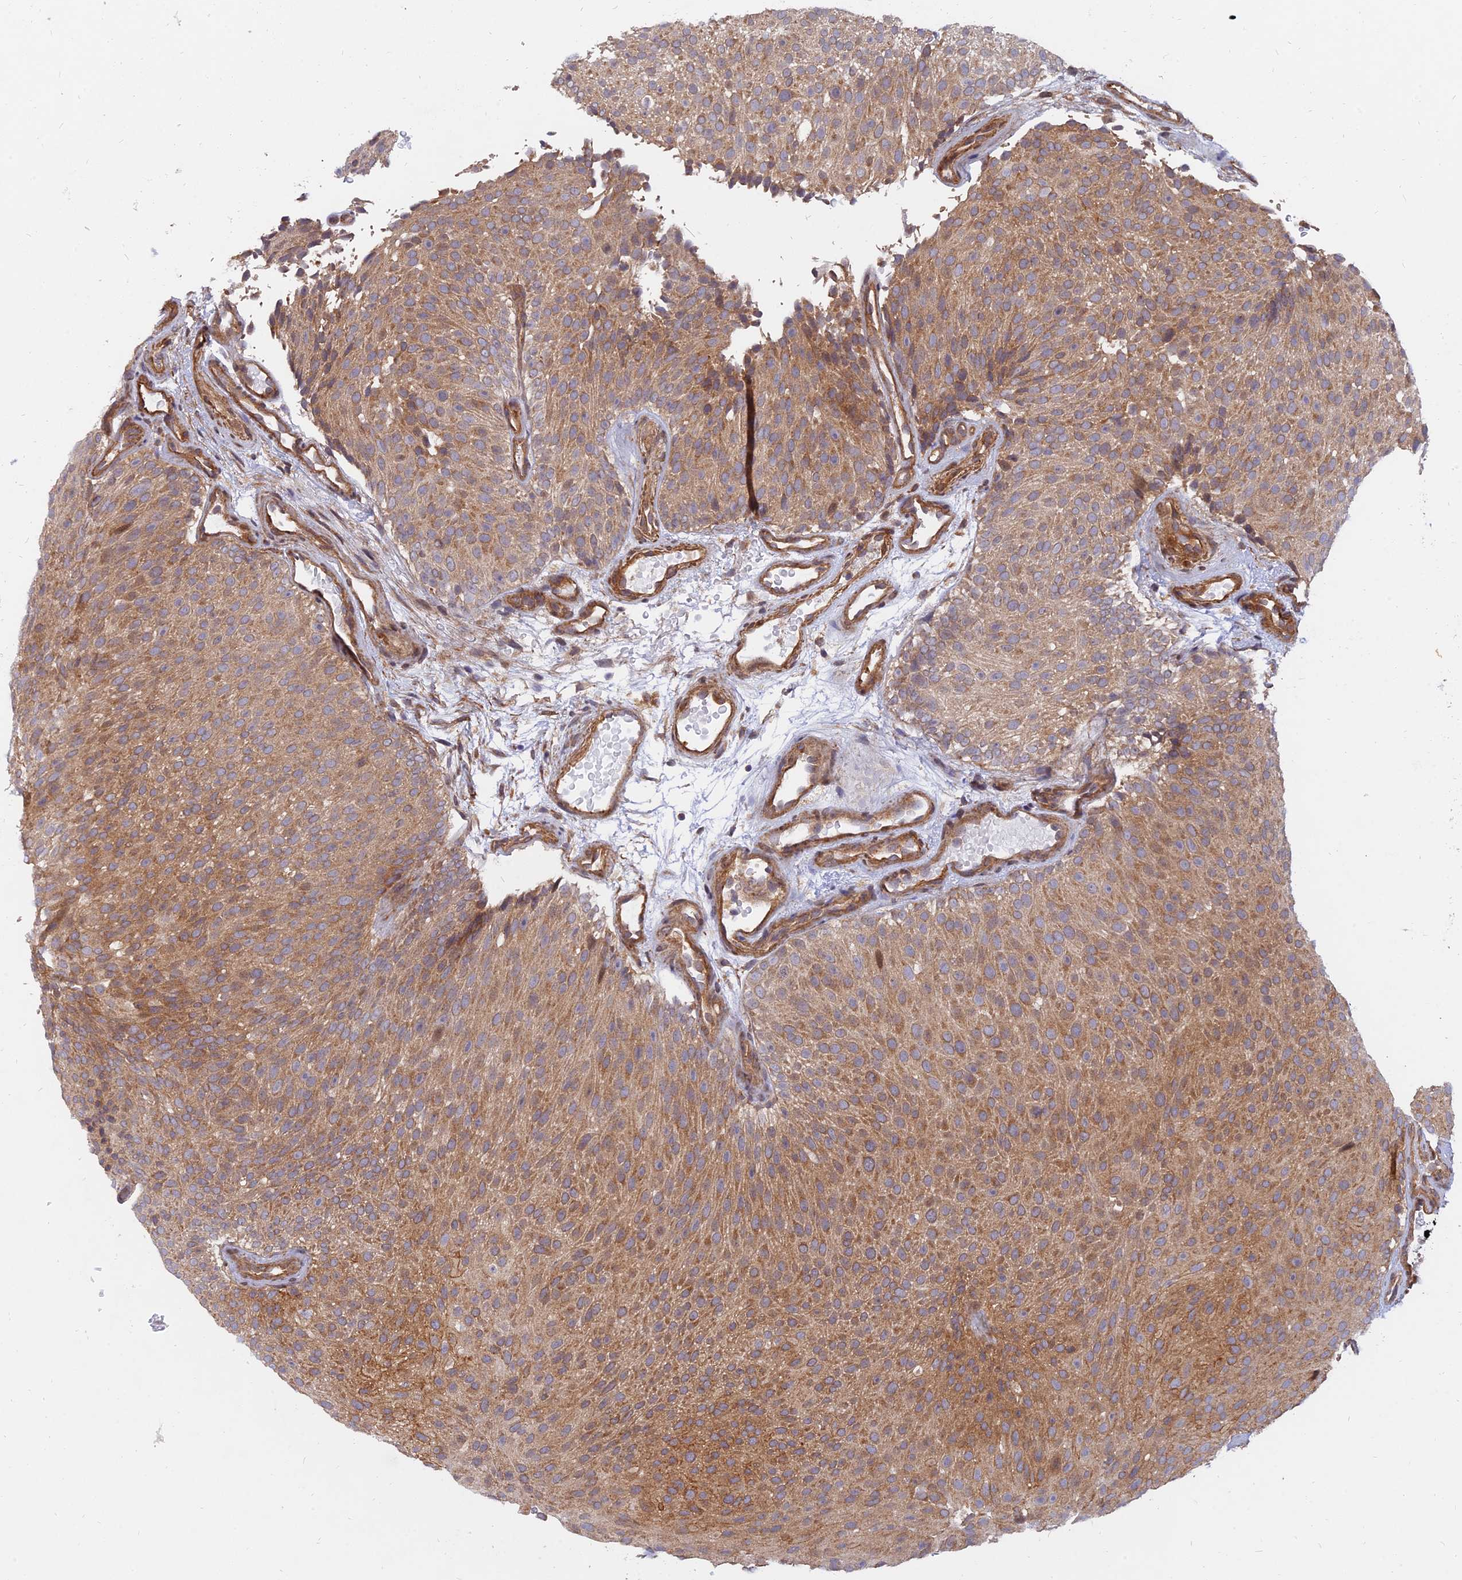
{"staining": {"intensity": "moderate", "quantity": ">75%", "location": "cytoplasmic/membranous"}, "tissue": "urothelial cancer", "cell_type": "Tumor cells", "image_type": "cancer", "snomed": [{"axis": "morphology", "description": "Urothelial carcinoma, Low grade"}, {"axis": "topography", "description": "Urinary bladder"}], "caption": "Protein analysis of low-grade urothelial carcinoma tissue demonstrates moderate cytoplasmic/membranous expression in approximately >75% of tumor cells.", "gene": "WDR41", "patient": {"sex": "male", "age": 78}}